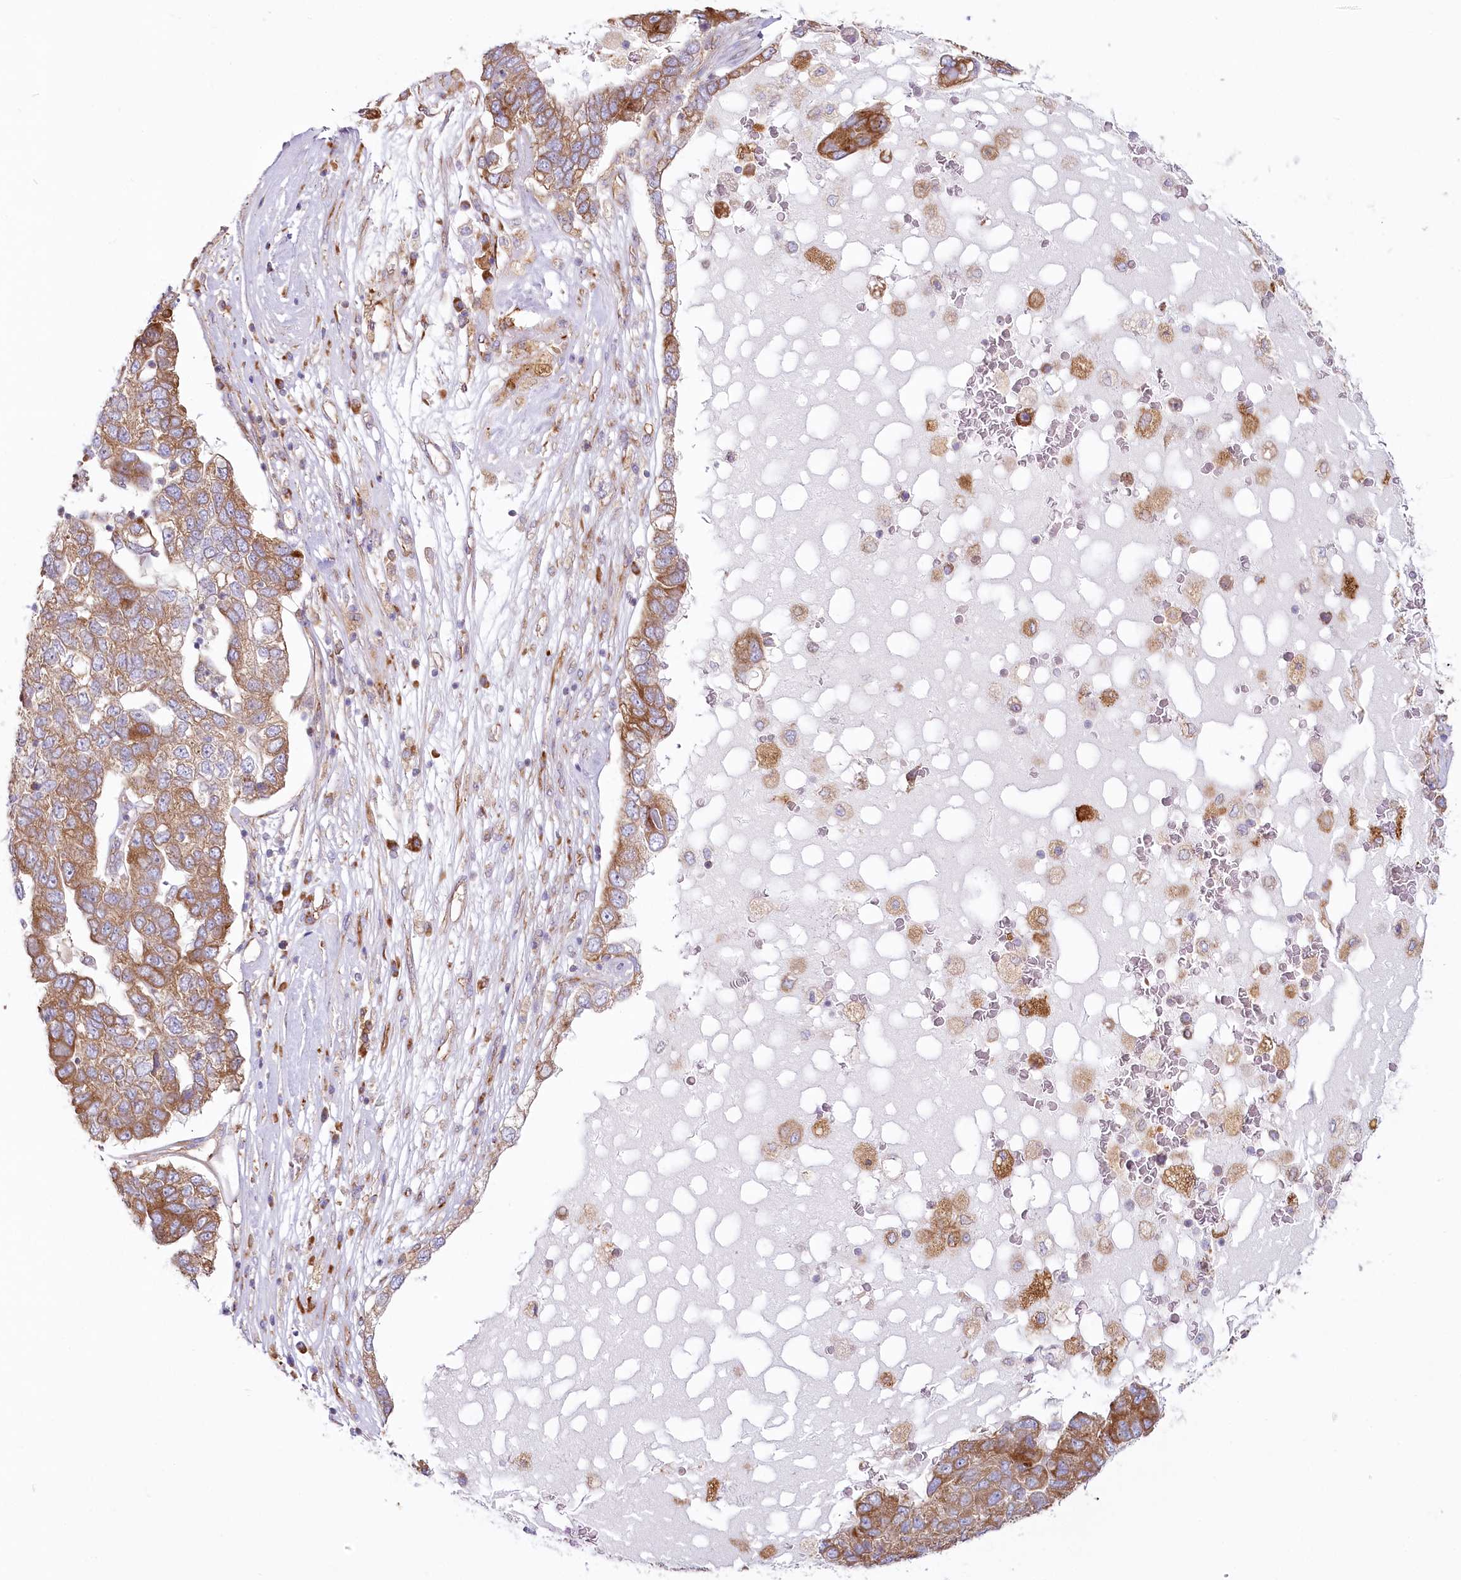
{"staining": {"intensity": "moderate", "quantity": ">75%", "location": "cytoplasmic/membranous"}, "tissue": "pancreatic cancer", "cell_type": "Tumor cells", "image_type": "cancer", "snomed": [{"axis": "morphology", "description": "Adenocarcinoma, NOS"}, {"axis": "topography", "description": "Pancreas"}], "caption": "The image shows immunohistochemical staining of pancreatic cancer (adenocarcinoma). There is moderate cytoplasmic/membranous positivity is seen in approximately >75% of tumor cells. (IHC, brightfield microscopy, high magnification).", "gene": "HARS2", "patient": {"sex": "female", "age": 61}}